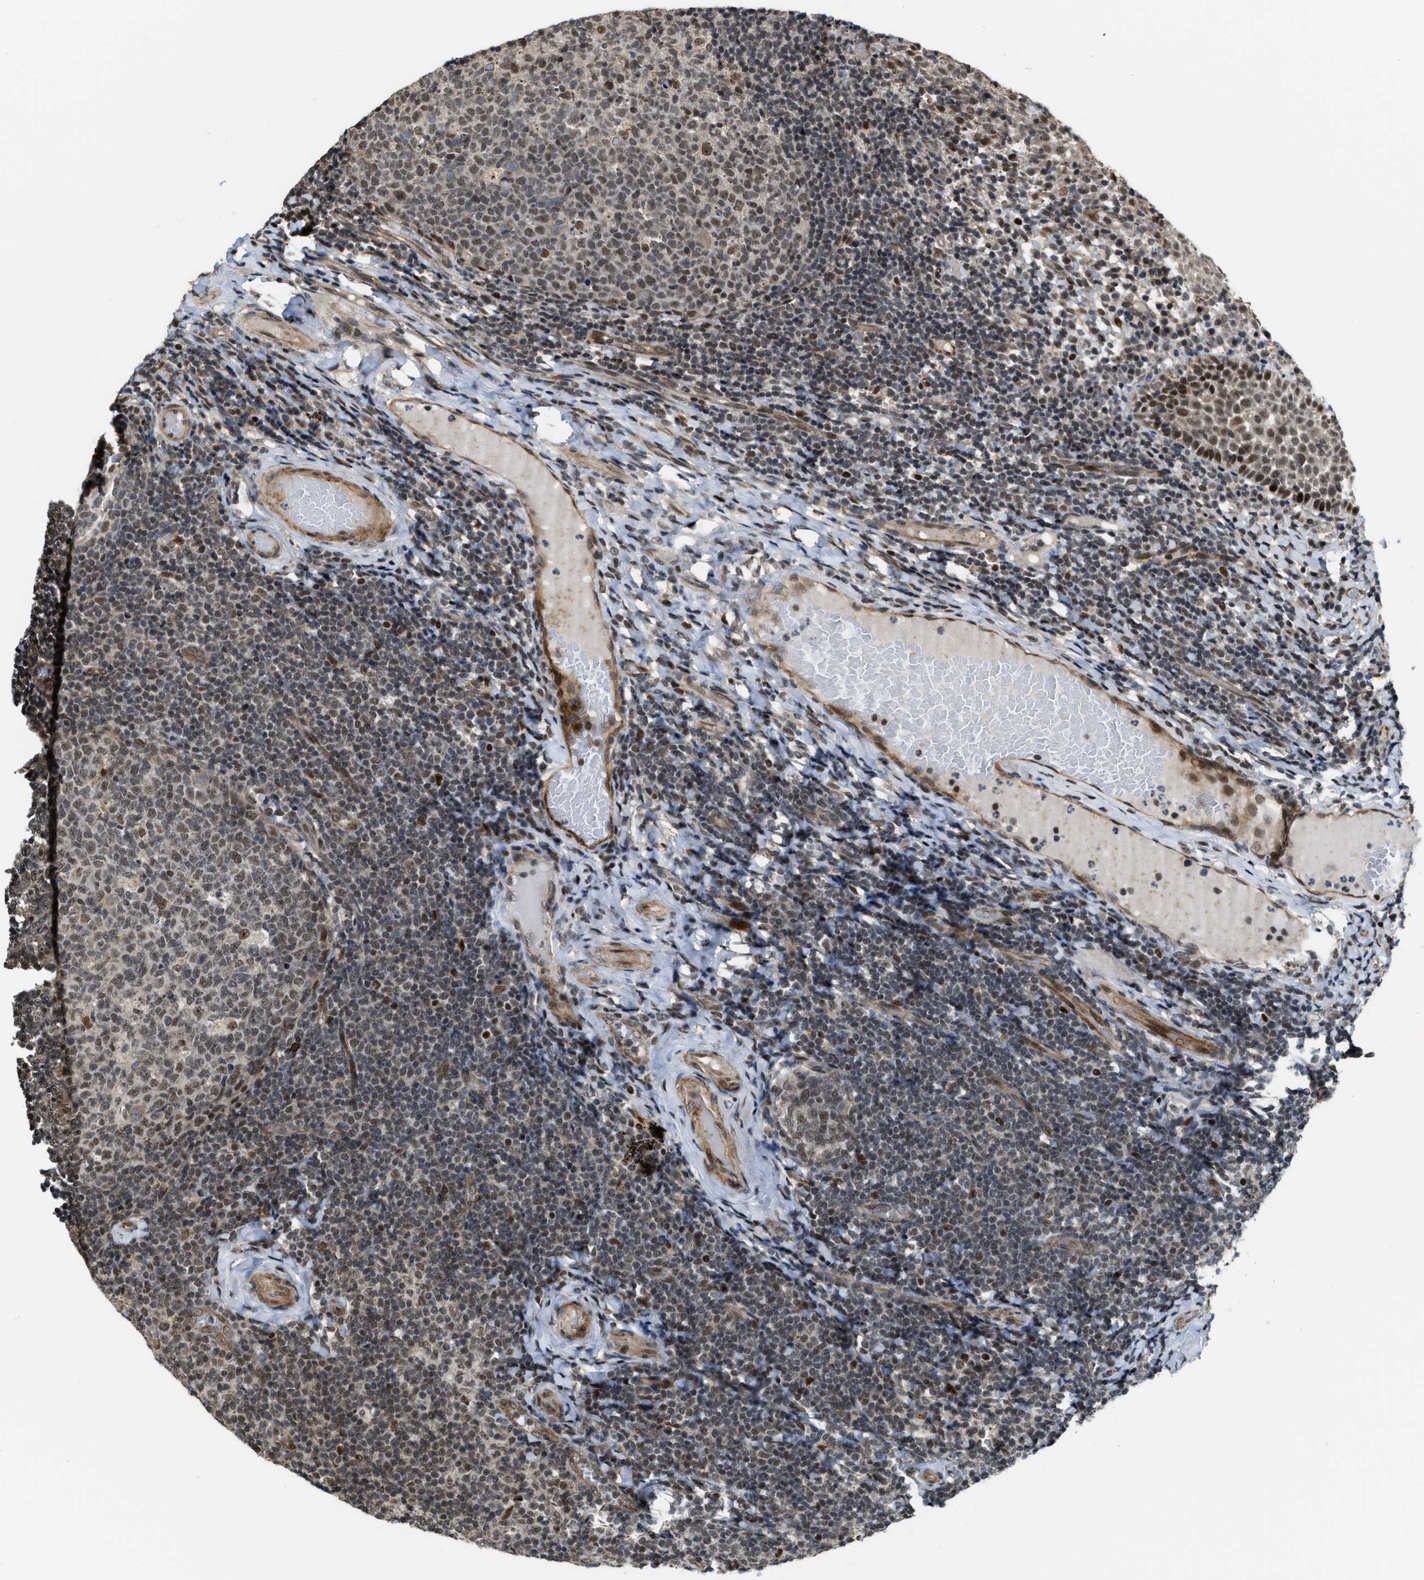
{"staining": {"intensity": "weak", "quantity": "25%-75%", "location": "nuclear"}, "tissue": "tonsil", "cell_type": "Germinal center cells", "image_type": "normal", "snomed": [{"axis": "morphology", "description": "Normal tissue, NOS"}, {"axis": "topography", "description": "Tonsil"}], "caption": "Immunohistochemical staining of normal tonsil reveals 25%-75% levels of weak nuclear protein expression in approximately 25%-75% of germinal center cells. The staining was performed using DAB (3,3'-diaminobenzidine), with brown indicating positive protein expression. Nuclei are stained blue with hematoxylin.", "gene": "ZNF250", "patient": {"sex": "female", "age": 19}}